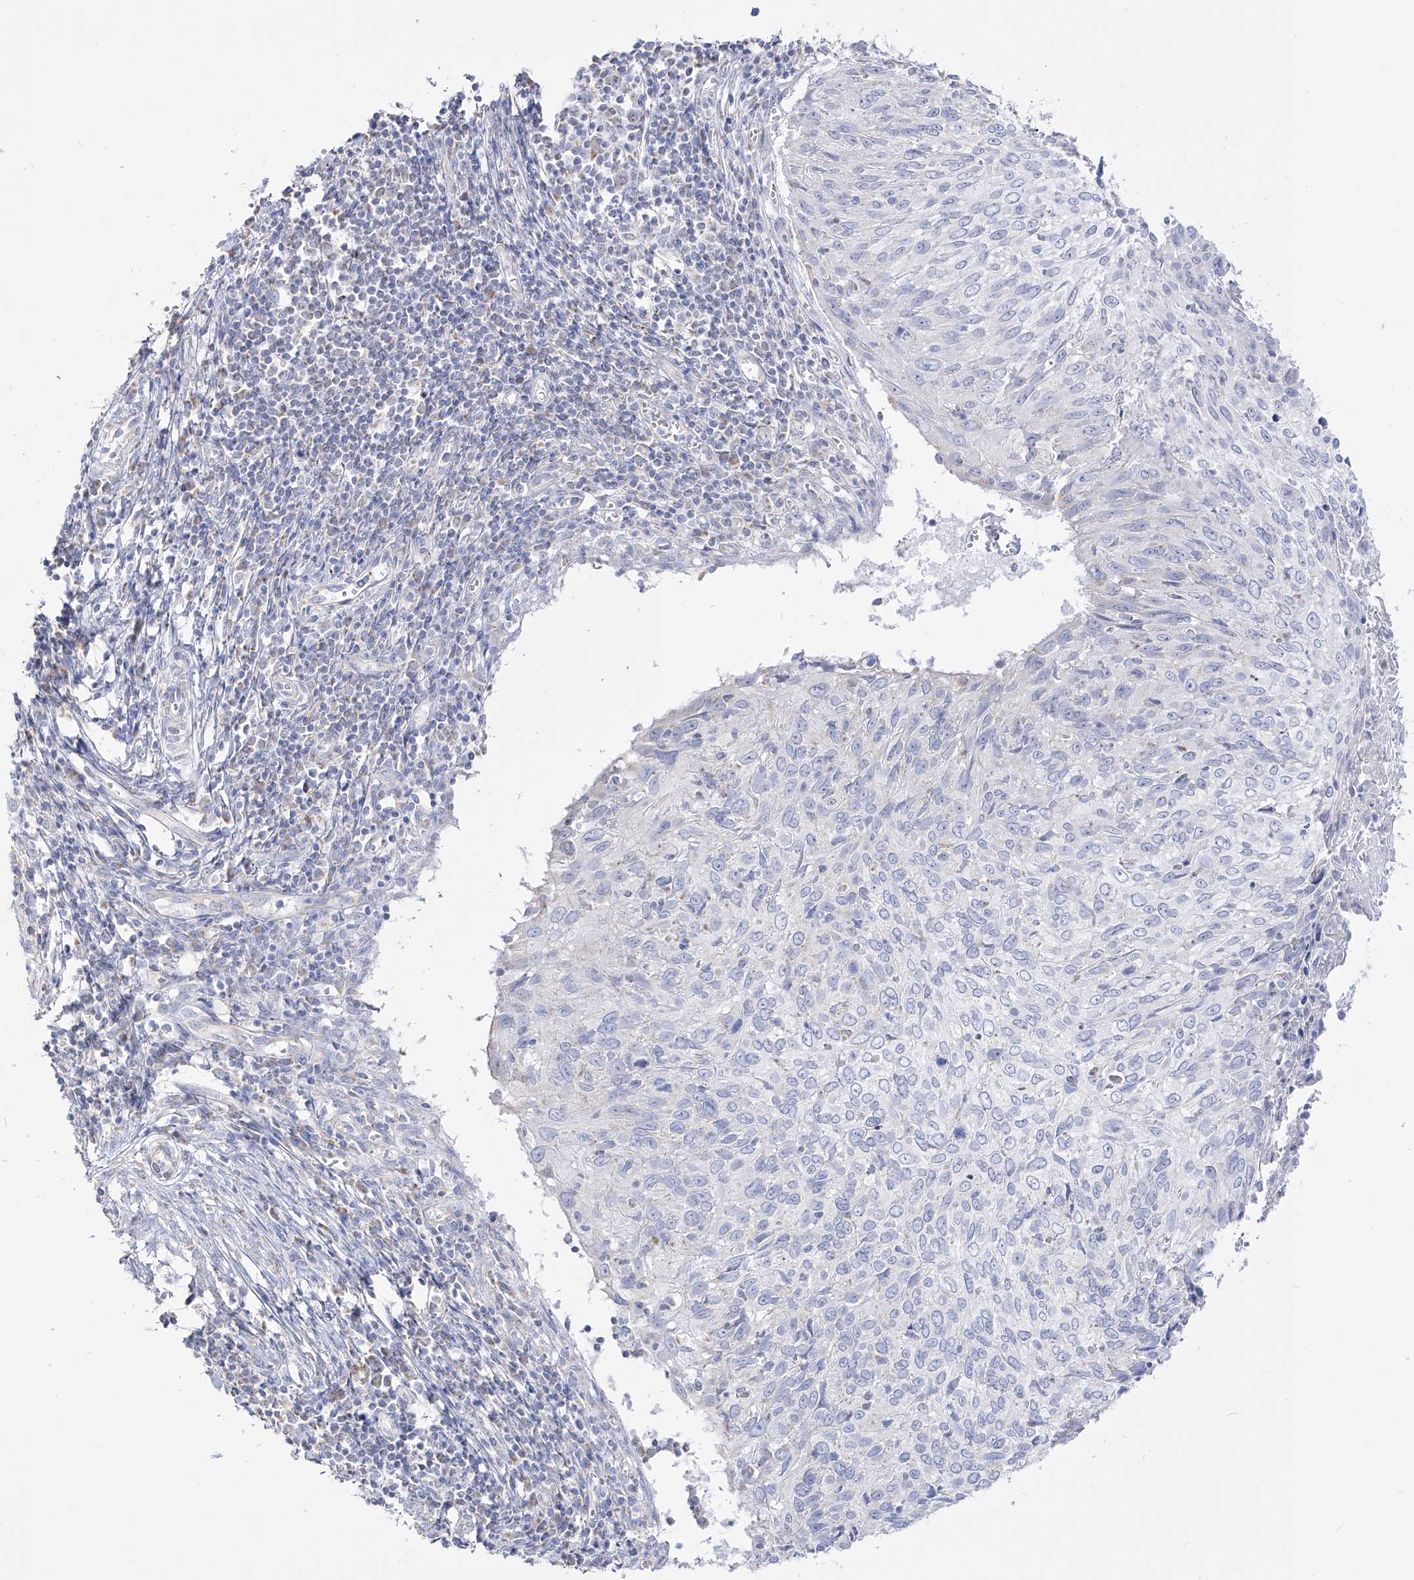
{"staining": {"intensity": "negative", "quantity": "none", "location": "none"}, "tissue": "cervical cancer", "cell_type": "Tumor cells", "image_type": "cancer", "snomed": [{"axis": "morphology", "description": "Squamous cell carcinoma, NOS"}, {"axis": "topography", "description": "Cervix"}], "caption": "DAB (3,3'-diaminobenzidine) immunohistochemical staining of cervical squamous cell carcinoma exhibits no significant expression in tumor cells. The staining was performed using DAB (3,3'-diaminobenzidine) to visualize the protein expression in brown, while the nuclei were stained in blue with hematoxylin (Magnification: 20x).", "gene": "RCHY1", "patient": {"sex": "female", "age": 51}}